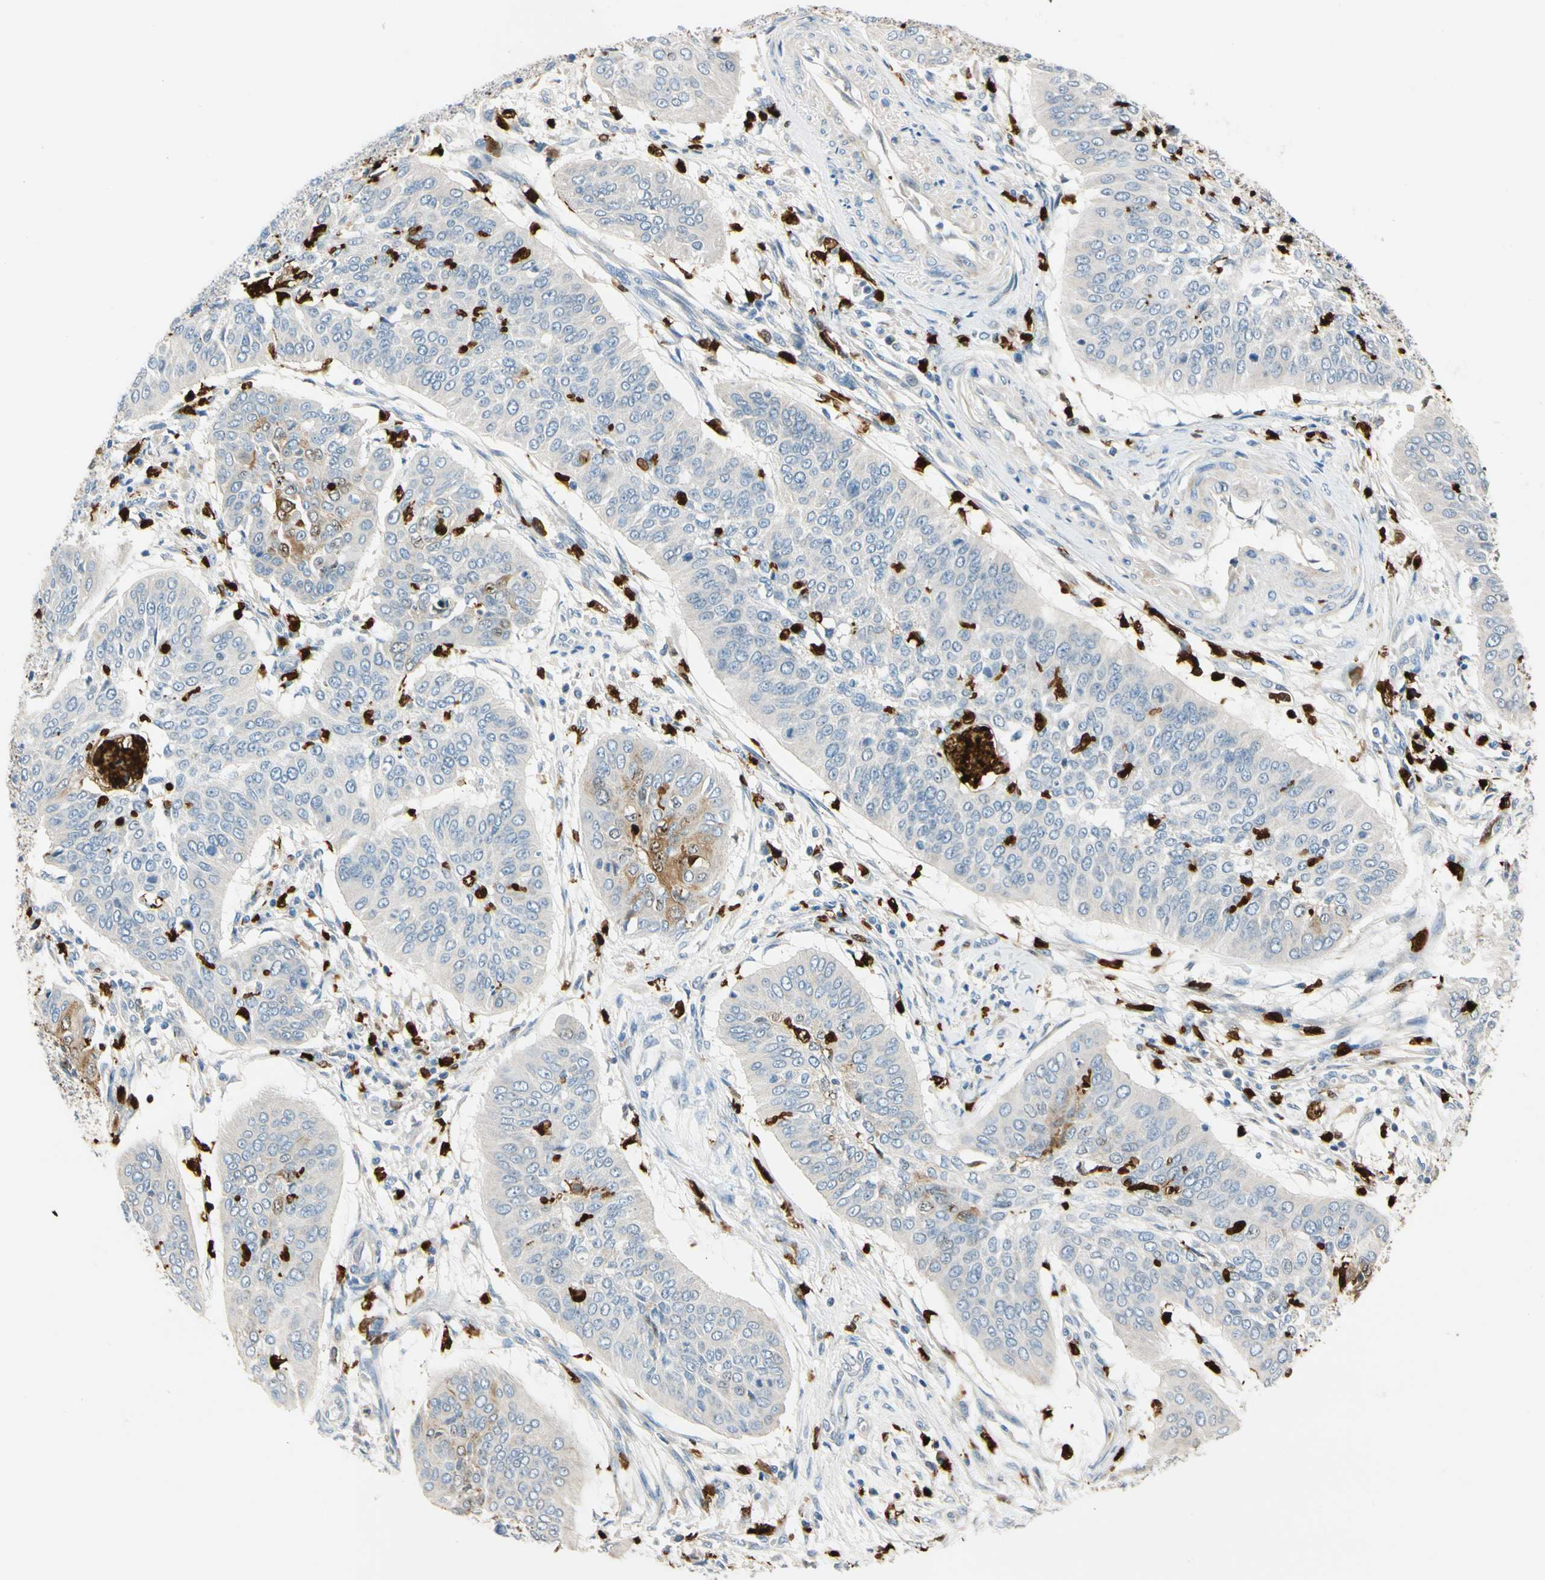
{"staining": {"intensity": "moderate", "quantity": "<25%", "location": "cytoplasmic/membranous"}, "tissue": "cervical cancer", "cell_type": "Tumor cells", "image_type": "cancer", "snomed": [{"axis": "morphology", "description": "Normal tissue, NOS"}, {"axis": "morphology", "description": "Squamous cell carcinoma, NOS"}, {"axis": "topography", "description": "Cervix"}], "caption": "Tumor cells reveal moderate cytoplasmic/membranous positivity in approximately <25% of cells in cervical squamous cell carcinoma.", "gene": "TRAF5", "patient": {"sex": "female", "age": 39}}